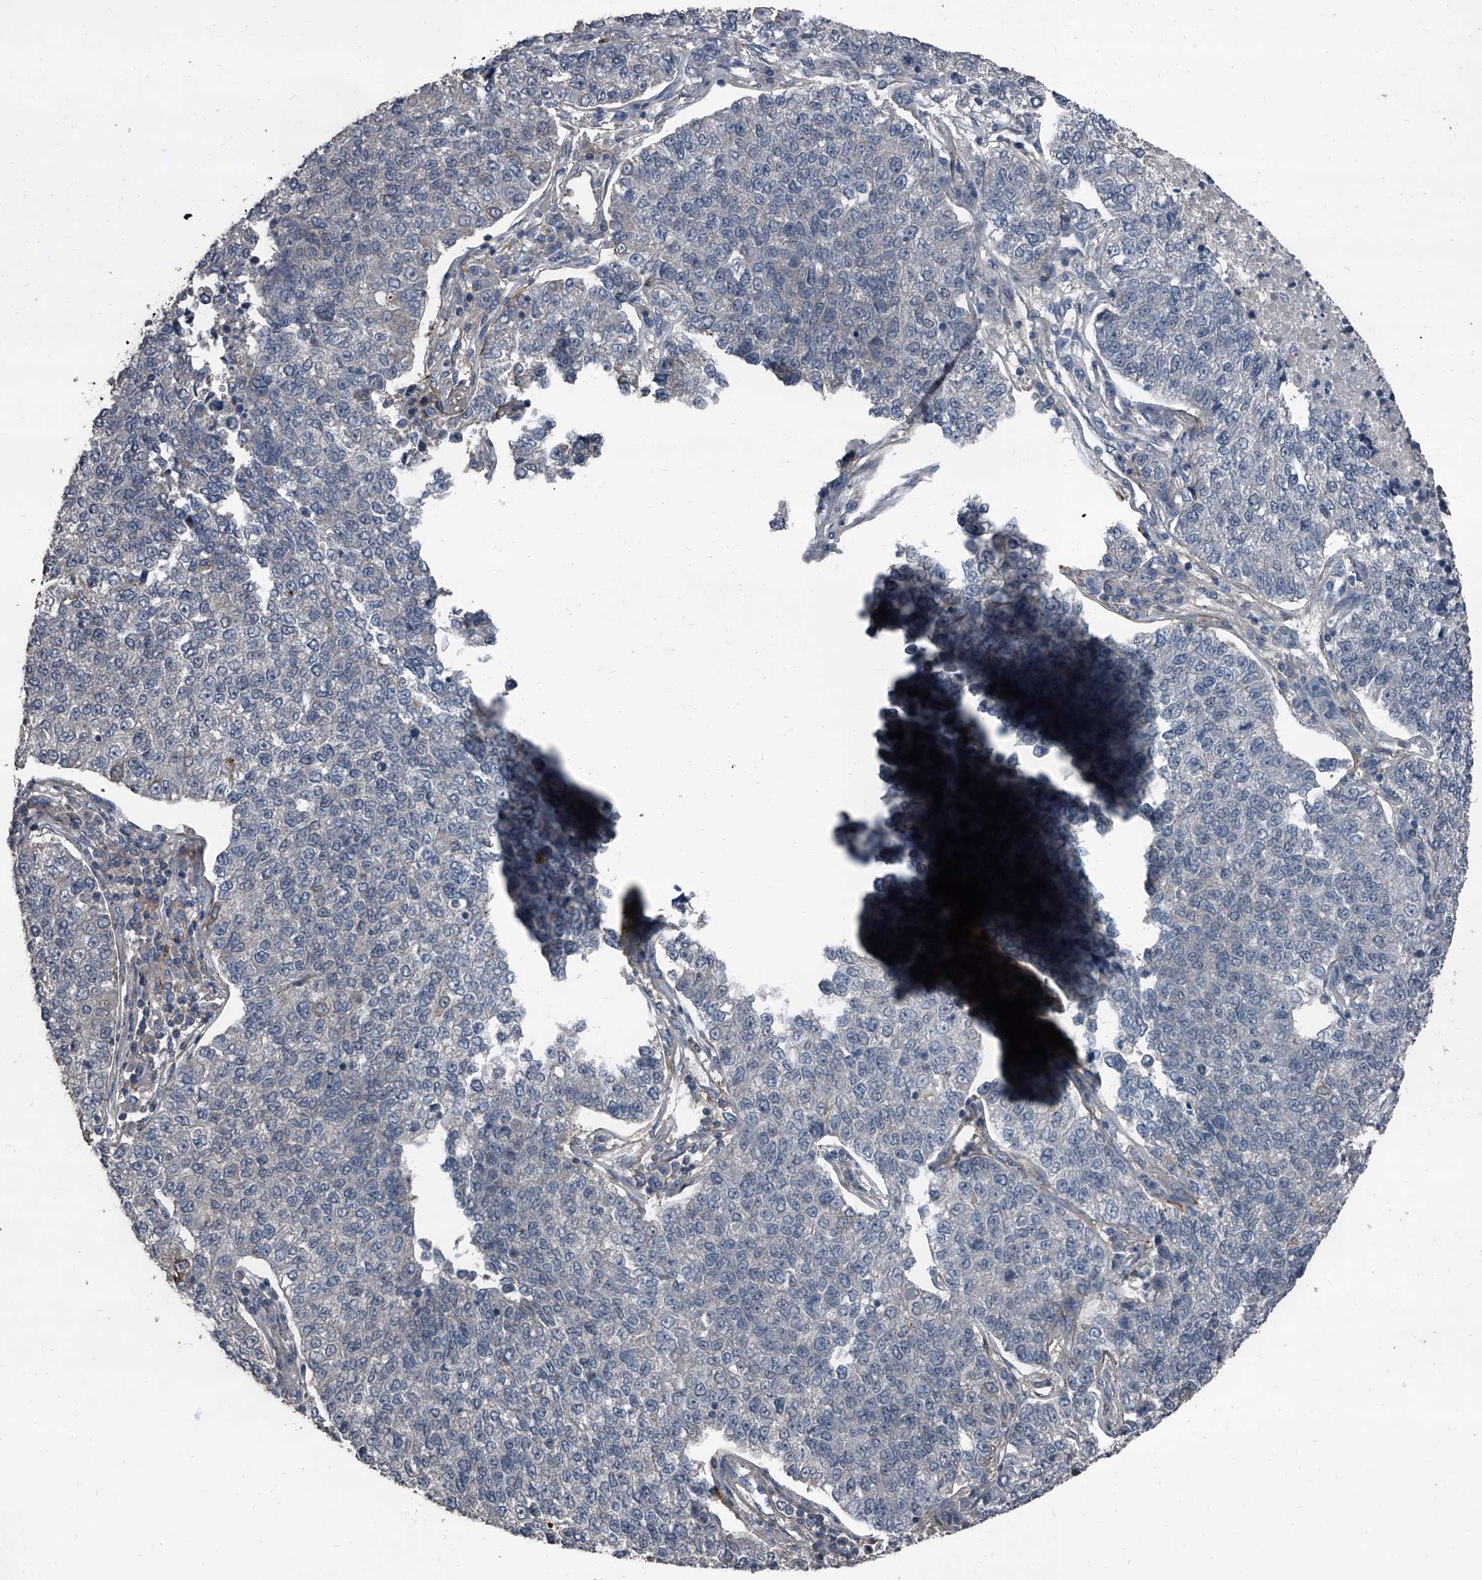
{"staining": {"intensity": "negative", "quantity": "none", "location": "none"}, "tissue": "lung cancer", "cell_type": "Tumor cells", "image_type": "cancer", "snomed": [{"axis": "morphology", "description": "Adenocarcinoma, NOS"}, {"axis": "topography", "description": "Lung"}], "caption": "This is an immunohistochemistry (IHC) photomicrograph of human lung cancer (adenocarcinoma). There is no expression in tumor cells.", "gene": "OARD1", "patient": {"sex": "male", "age": 49}}